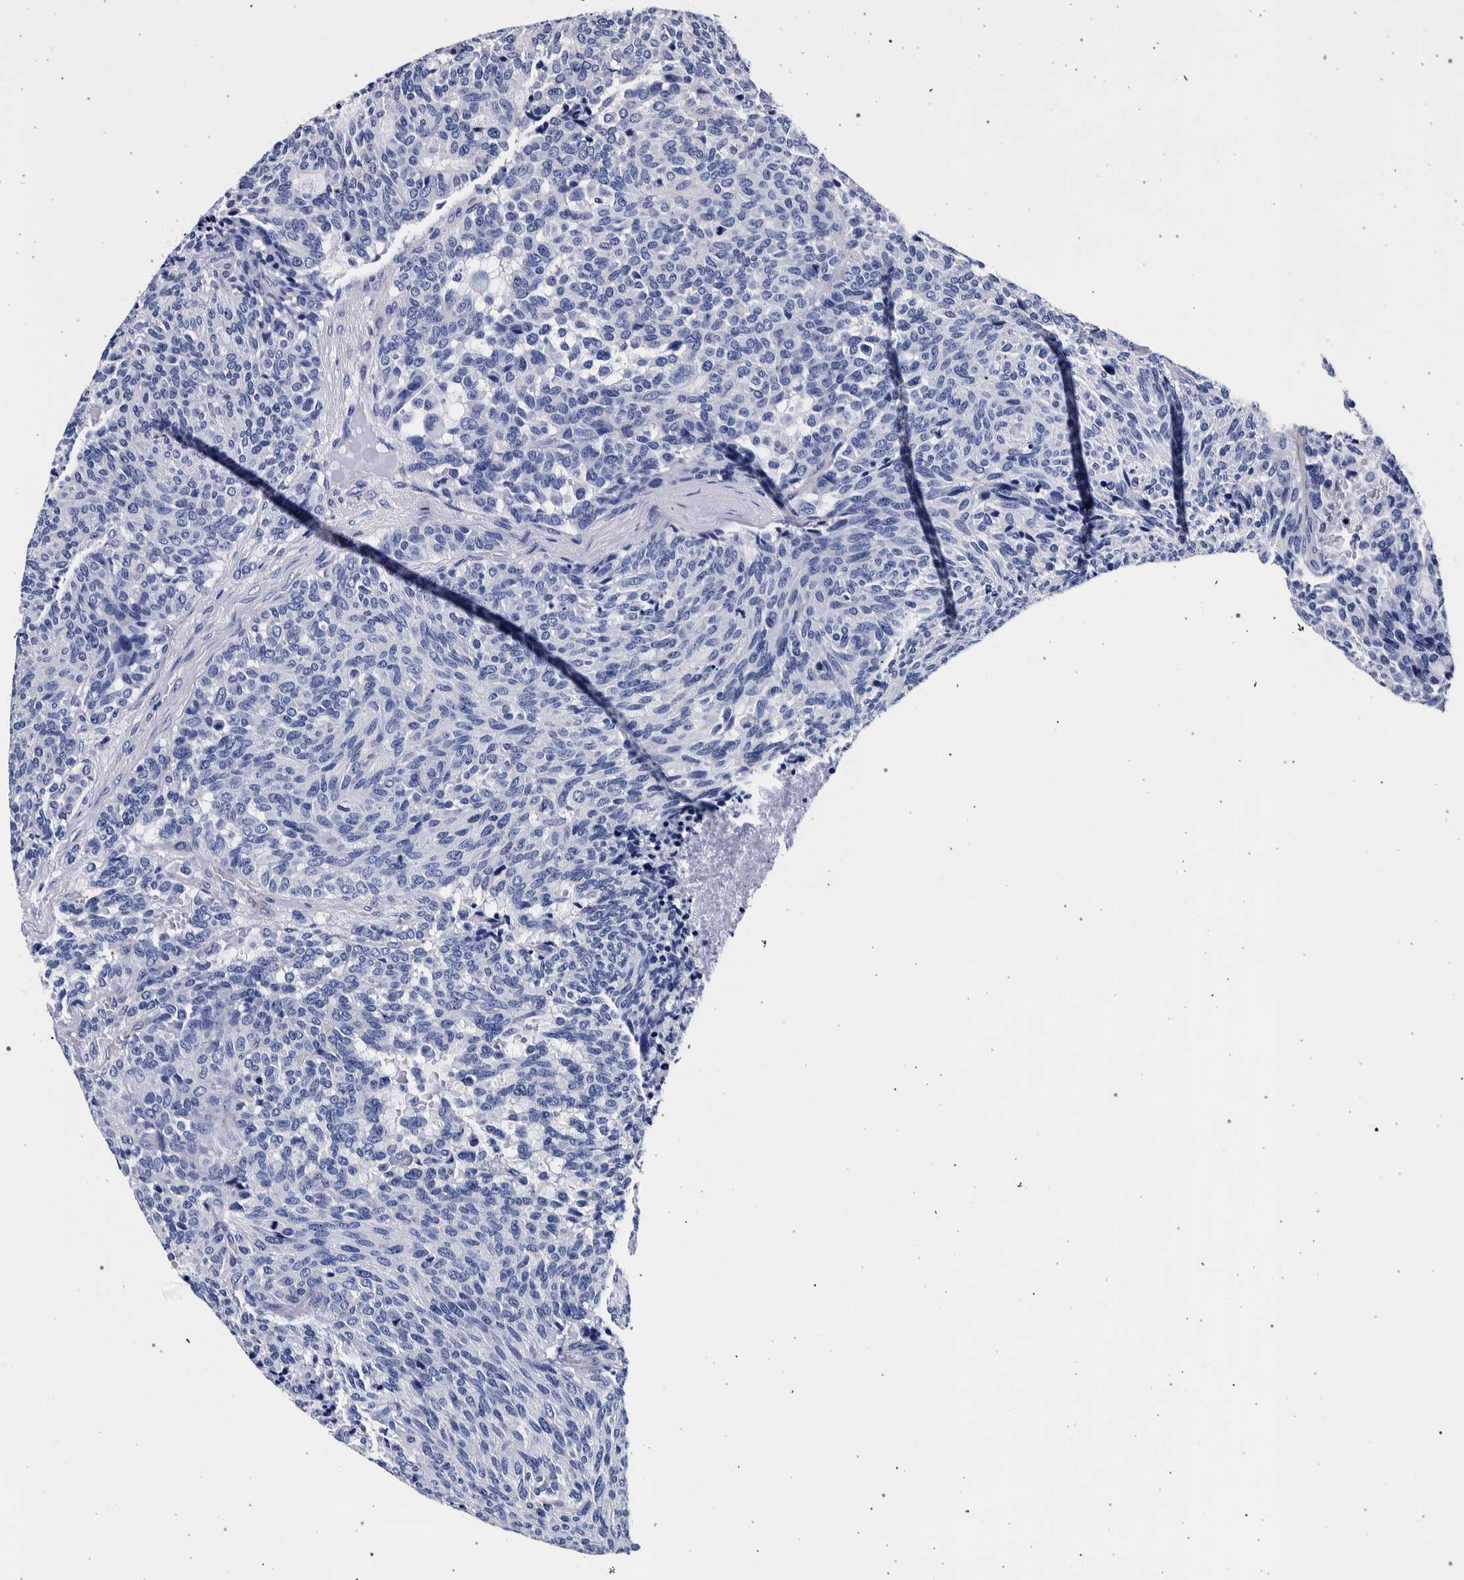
{"staining": {"intensity": "negative", "quantity": "none", "location": "none"}, "tissue": "carcinoid", "cell_type": "Tumor cells", "image_type": "cancer", "snomed": [{"axis": "morphology", "description": "Carcinoid, malignant, NOS"}, {"axis": "topography", "description": "Pancreas"}], "caption": "A high-resolution micrograph shows immunohistochemistry staining of malignant carcinoid, which demonstrates no significant expression in tumor cells. (Brightfield microscopy of DAB immunohistochemistry (IHC) at high magnification).", "gene": "NIBAN2", "patient": {"sex": "female", "age": 54}}